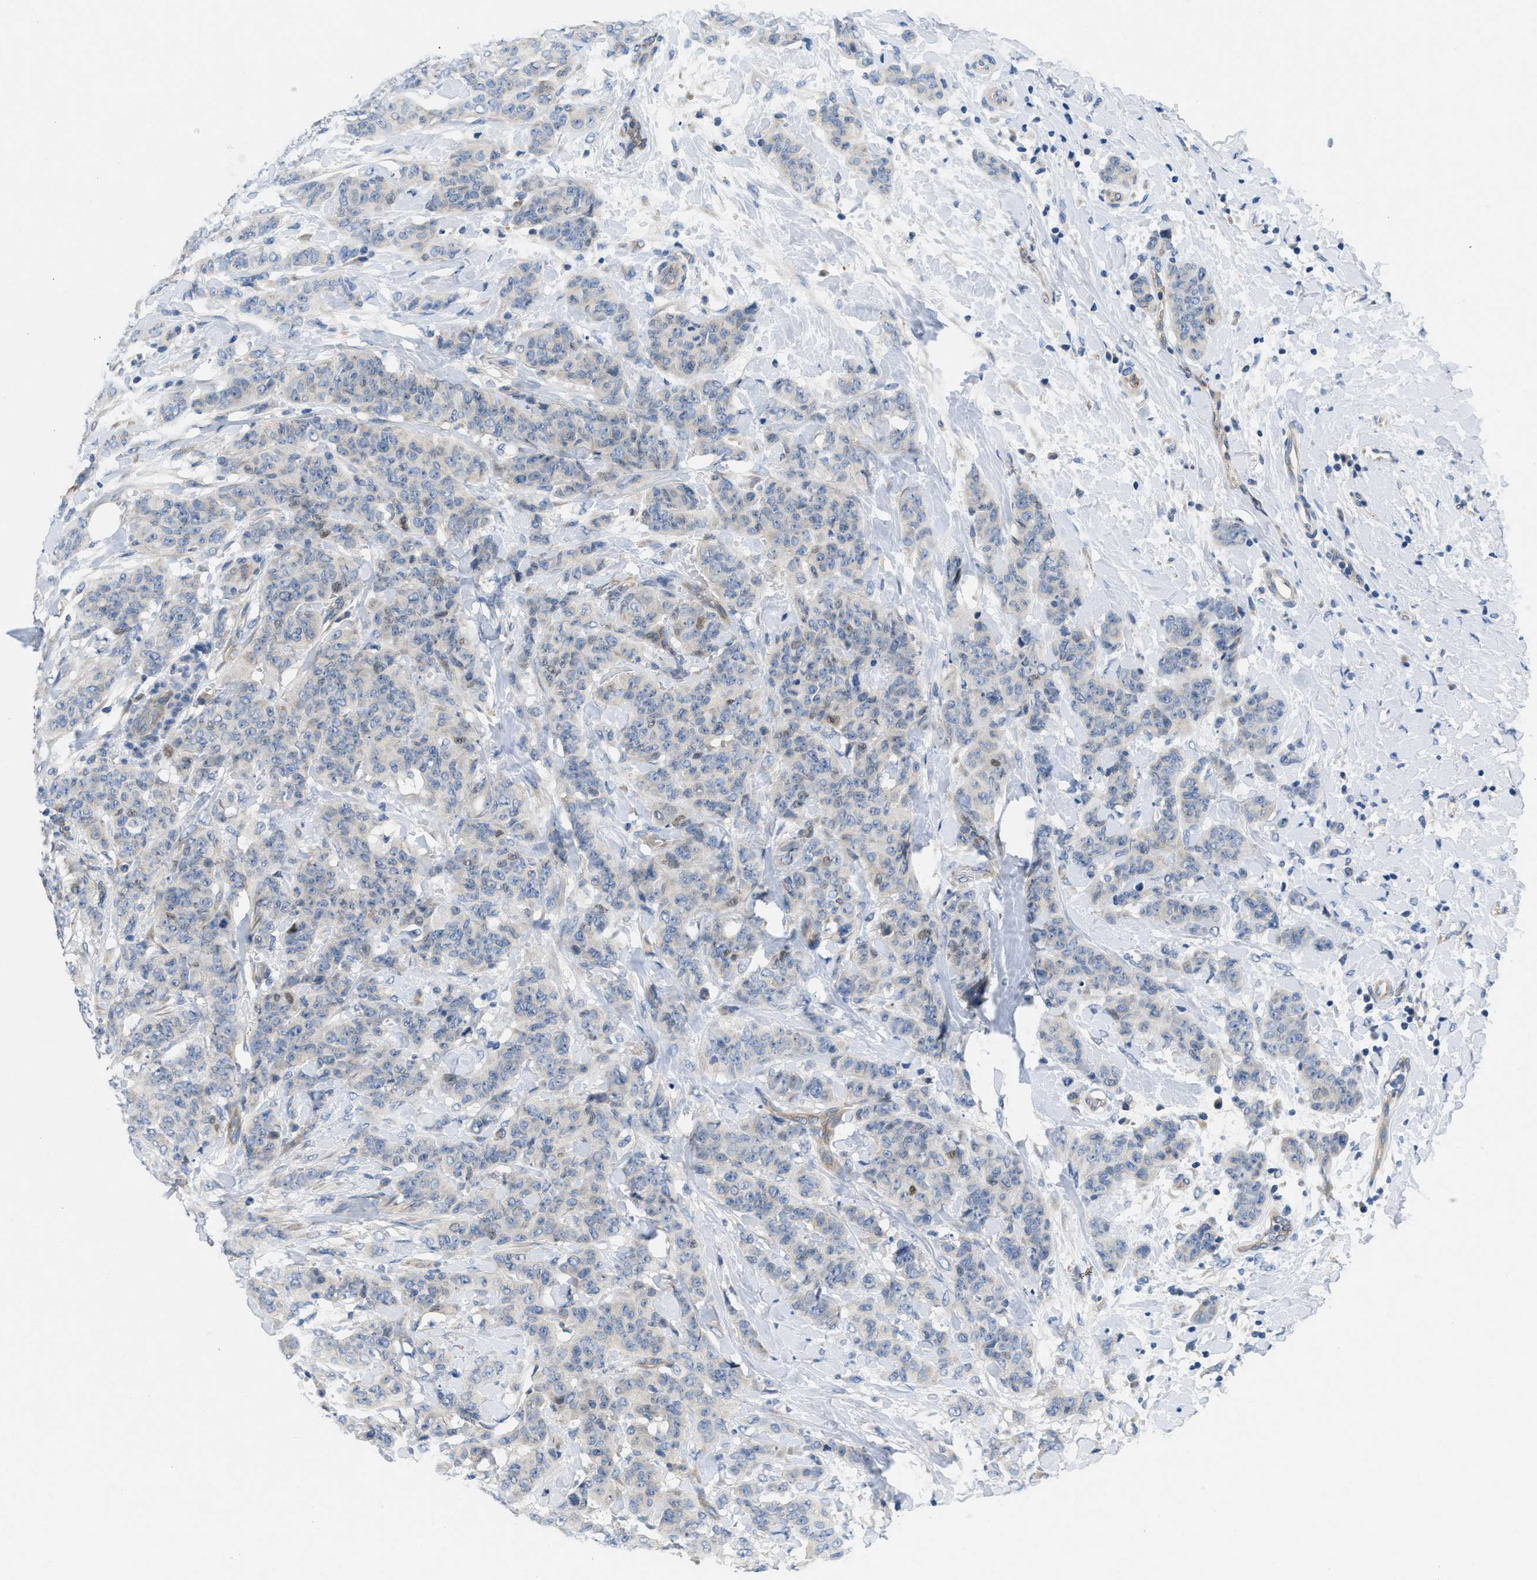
{"staining": {"intensity": "negative", "quantity": "none", "location": "none"}, "tissue": "breast cancer", "cell_type": "Tumor cells", "image_type": "cancer", "snomed": [{"axis": "morphology", "description": "Normal tissue, NOS"}, {"axis": "morphology", "description": "Duct carcinoma"}, {"axis": "topography", "description": "Breast"}], "caption": "High power microscopy image of an immunohistochemistry (IHC) micrograph of breast cancer (infiltrating ductal carcinoma), revealing no significant positivity in tumor cells. (Stains: DAB (3,3'-diaminobenzidine) immunohistochemistry with hematoxylin counter stain, Microscopy: brightfield microscopy at high magnification).", "gene": "PGR", "patient": {"sex": "female", "age": 40}}